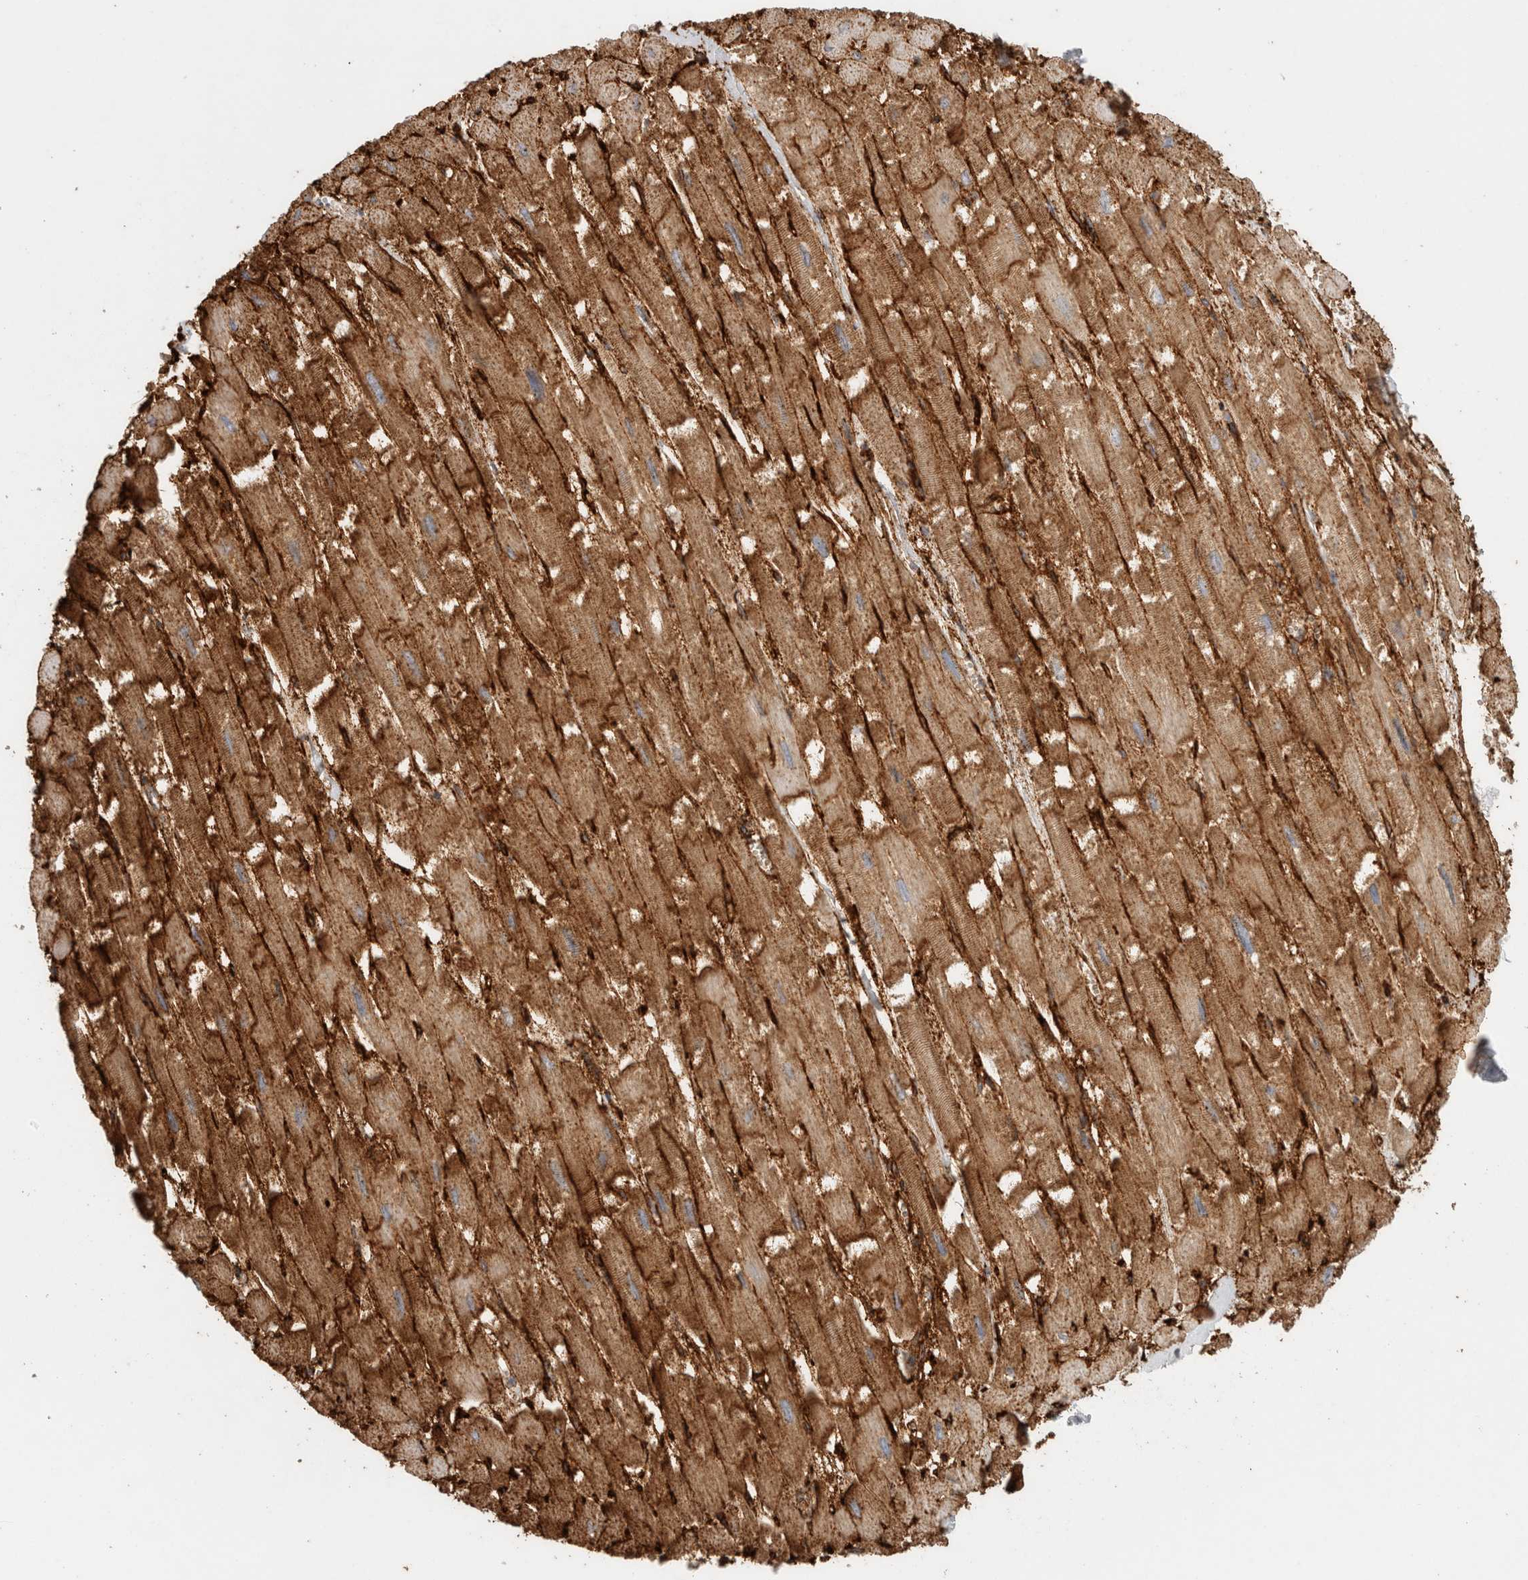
{"staining": {"intensity": "strong", "quantity": ">75%", "location": "cytoplasmic/membranous"}, "tissue": "heart muscle", "cell_type": "Cardiomyocytes", "image_type": "normal", "snomed": [{"axis": "morphology", "description": "Normal tissue, NOS"}, {"axis": "topography", "description": "Heart"}], "caption": "The photomicrograph reveals staining of benign heart muscle, revealing strong cytoplasmic/membranous protein expression (brown color) within cardiomyocytes. (IHC, brightfield microscopy, high magnification).", "gene": "CD36", "patient": {"sex": "male", "age": 54}}